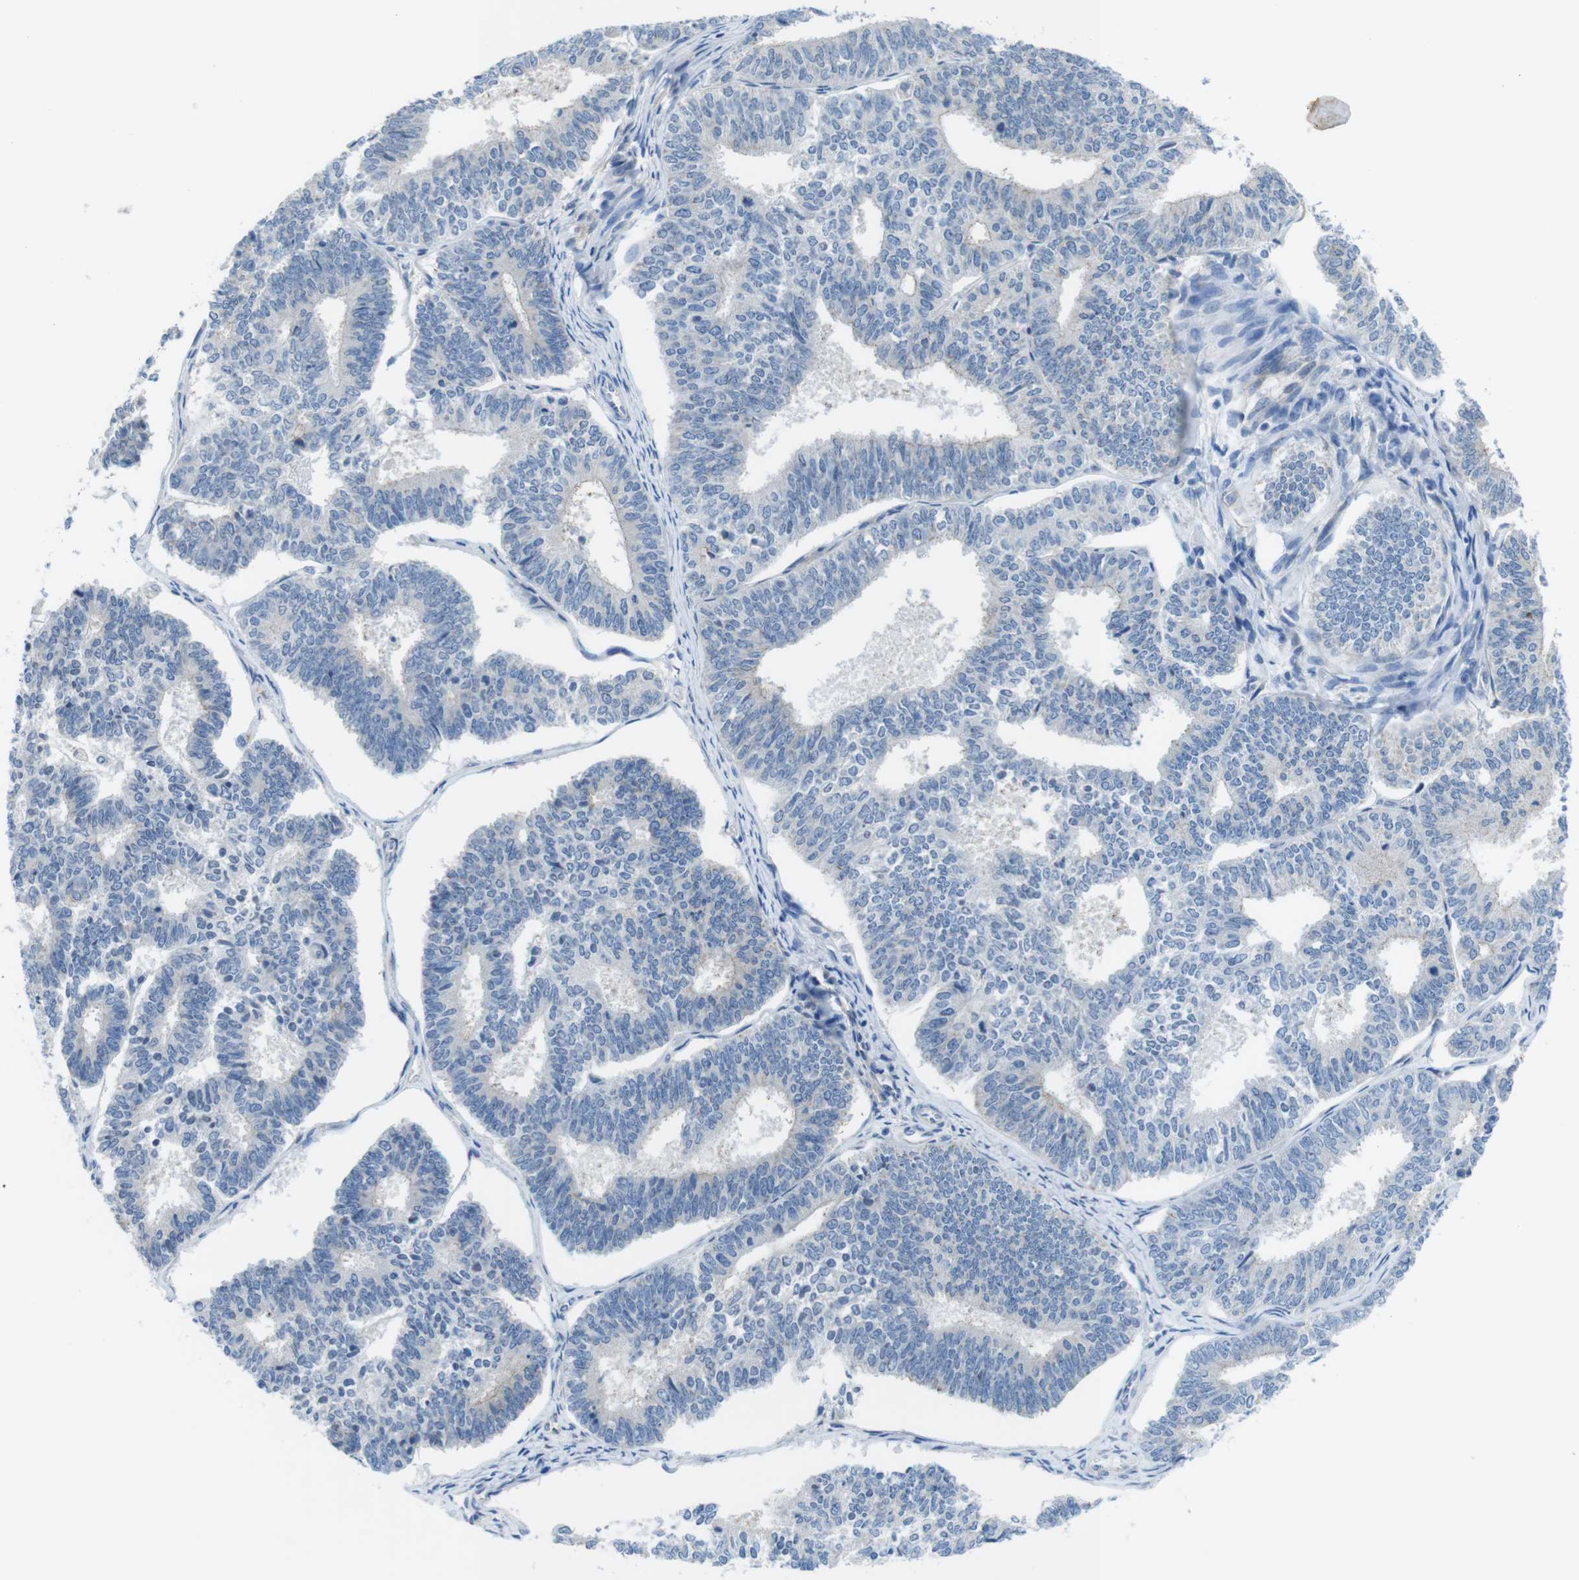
{"staining": {"intensity": "negative", "quantity": "none", "location": "none"}, "tissue": "endometrial cancer", "cell_type": "Tumor cells", "image_type": "cancer", "snomed": [{"axis": "morphology", "description": "Adenocarcinoma, NOS"}, {"axis": "topography", "description": "Endometrium"}], "caption": "Endometrial cancer stained for a protein using immunohistochemistry shows no expression tumor cells.", "gene": "CDH8", "patient": {"sex": "female", "age": 70}}